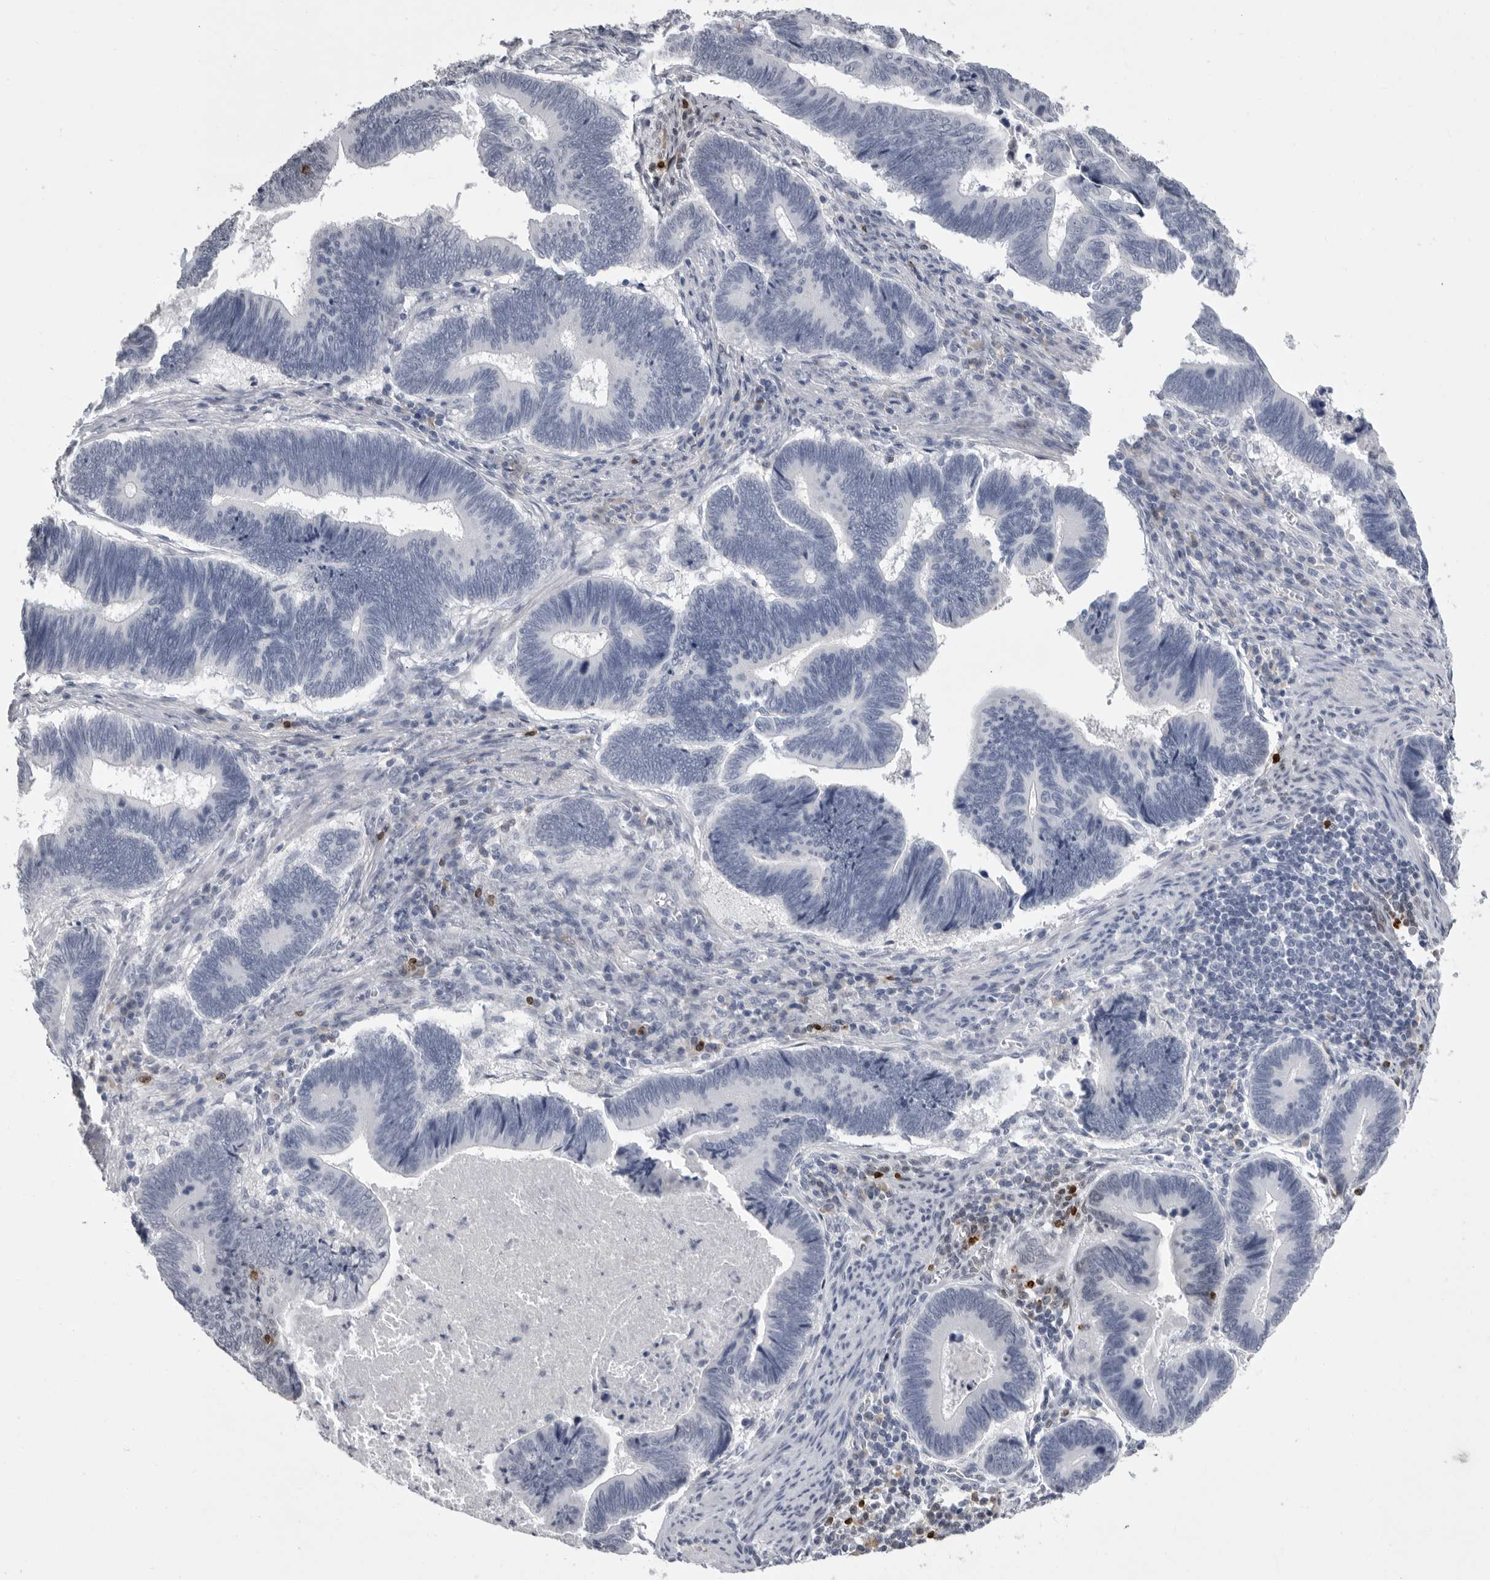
{"staining": {"intensity": "negative", "quantity": "none", "location": "none"}, "tissue": "pancreatic cancer", "cell_type": "Tumor cells", "image_type": "cancer", "snomed": [{"axis": "morphology", "description": "Adenocarcinoma, NOS"}, {"axis": "topography", "description": "Pancreas"}], "caption": "High power microscopy photomicrograph of an immunohistochemistry micrograph of pancreatic adenocarcinoma, revealing no significant positivity in tumor cells.", "gene": "GNLY", "patient": {"sex": "female", "age": 70}}